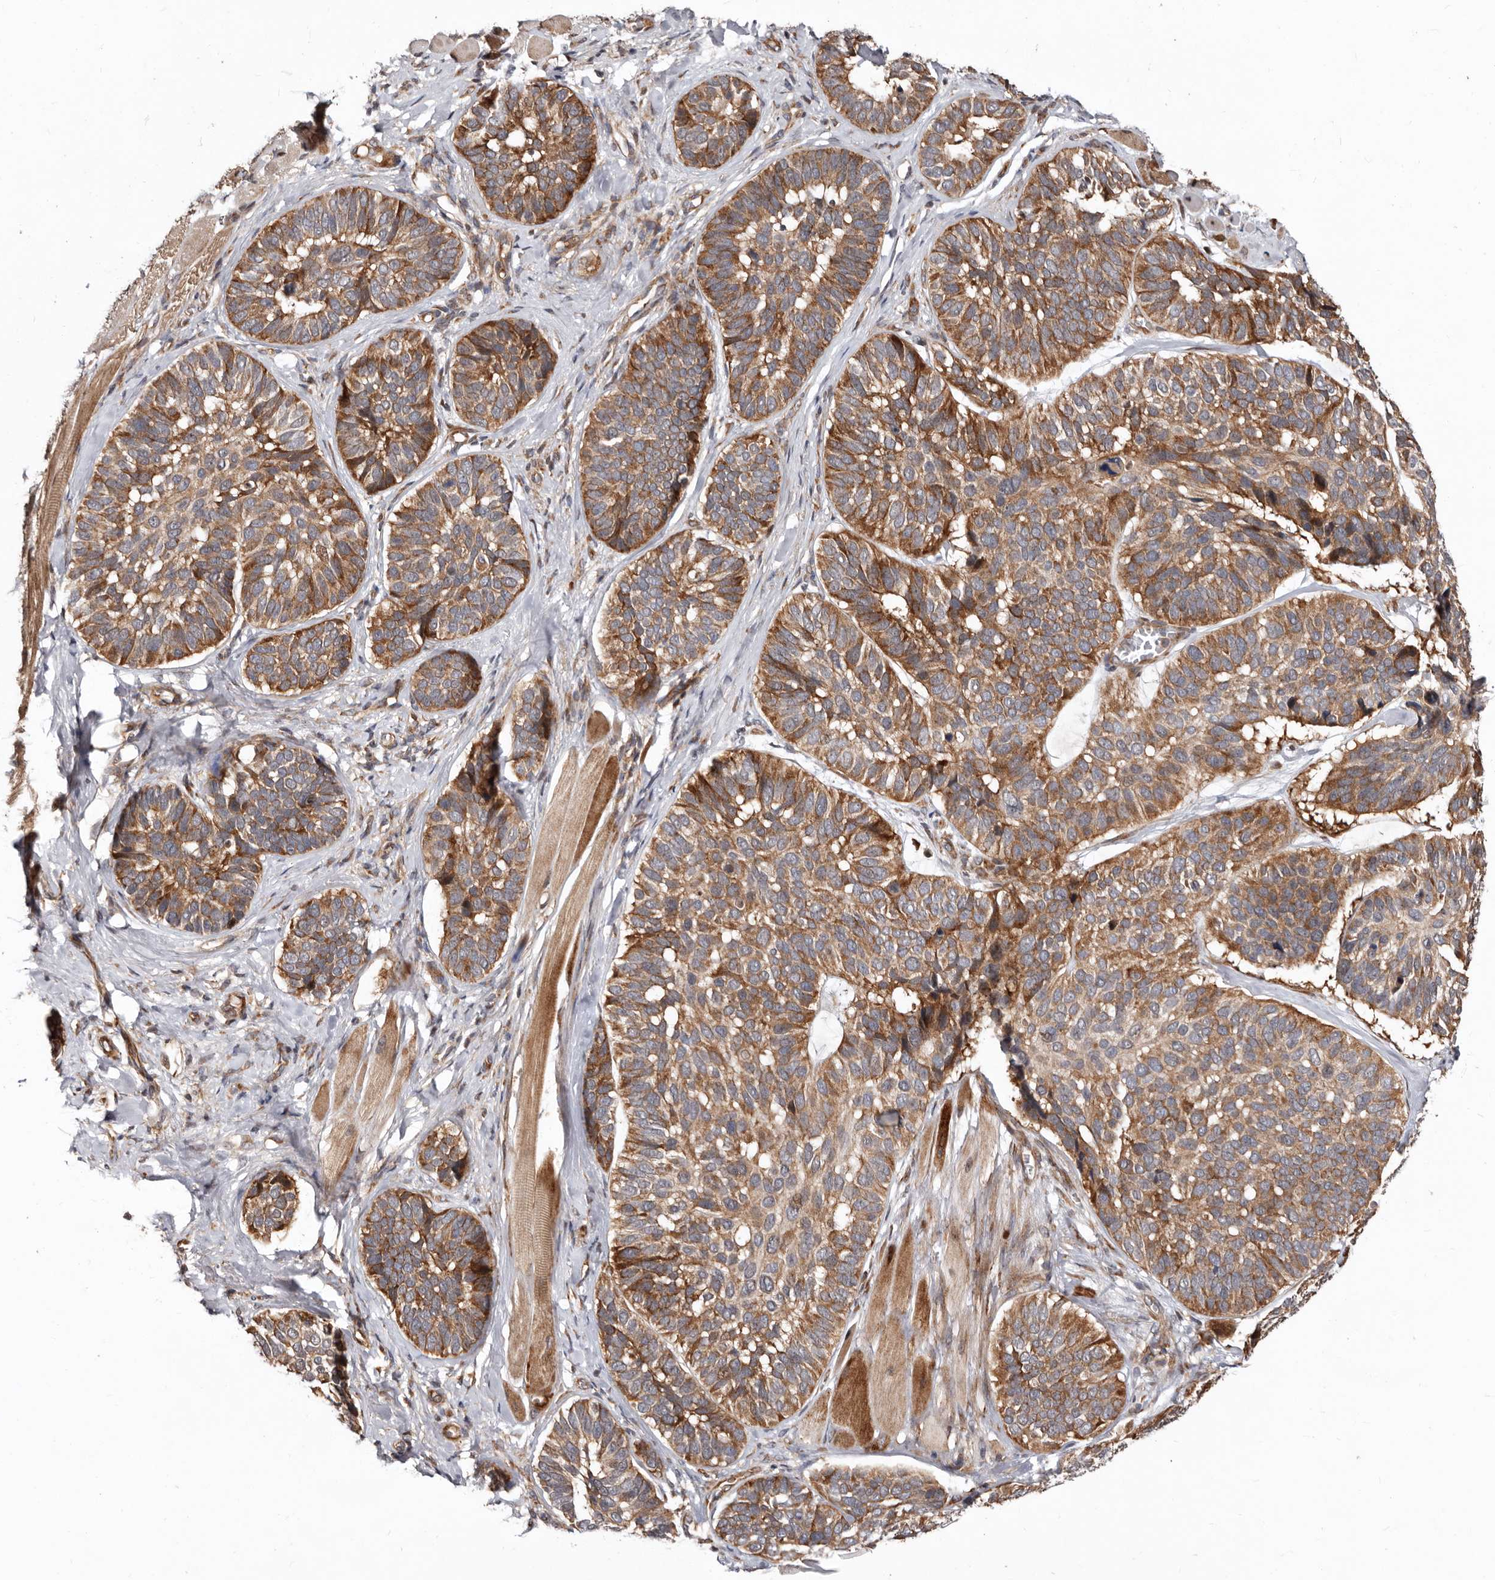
{"staining": {"intensity": "moderate", "quantity": ">75%", "location": "cytoplasmic/membranous"}, "tissue": "skin cancer", "cell_type": "Tumor cells", "image_type": "cancer", "snomed": [{"axis": "morphology", "description": "Basal cell carcinoma"}, {"axis": "topography", "description": "Skin"}], "caption": "Tumor cells reveal medium levels of moderate cytoplasmic/membranous expression in approximately >75% of cells in human basal cell carcinoma (skin).", "gene": "WEE2", "patient": {"sex": "male", "age": 62}}